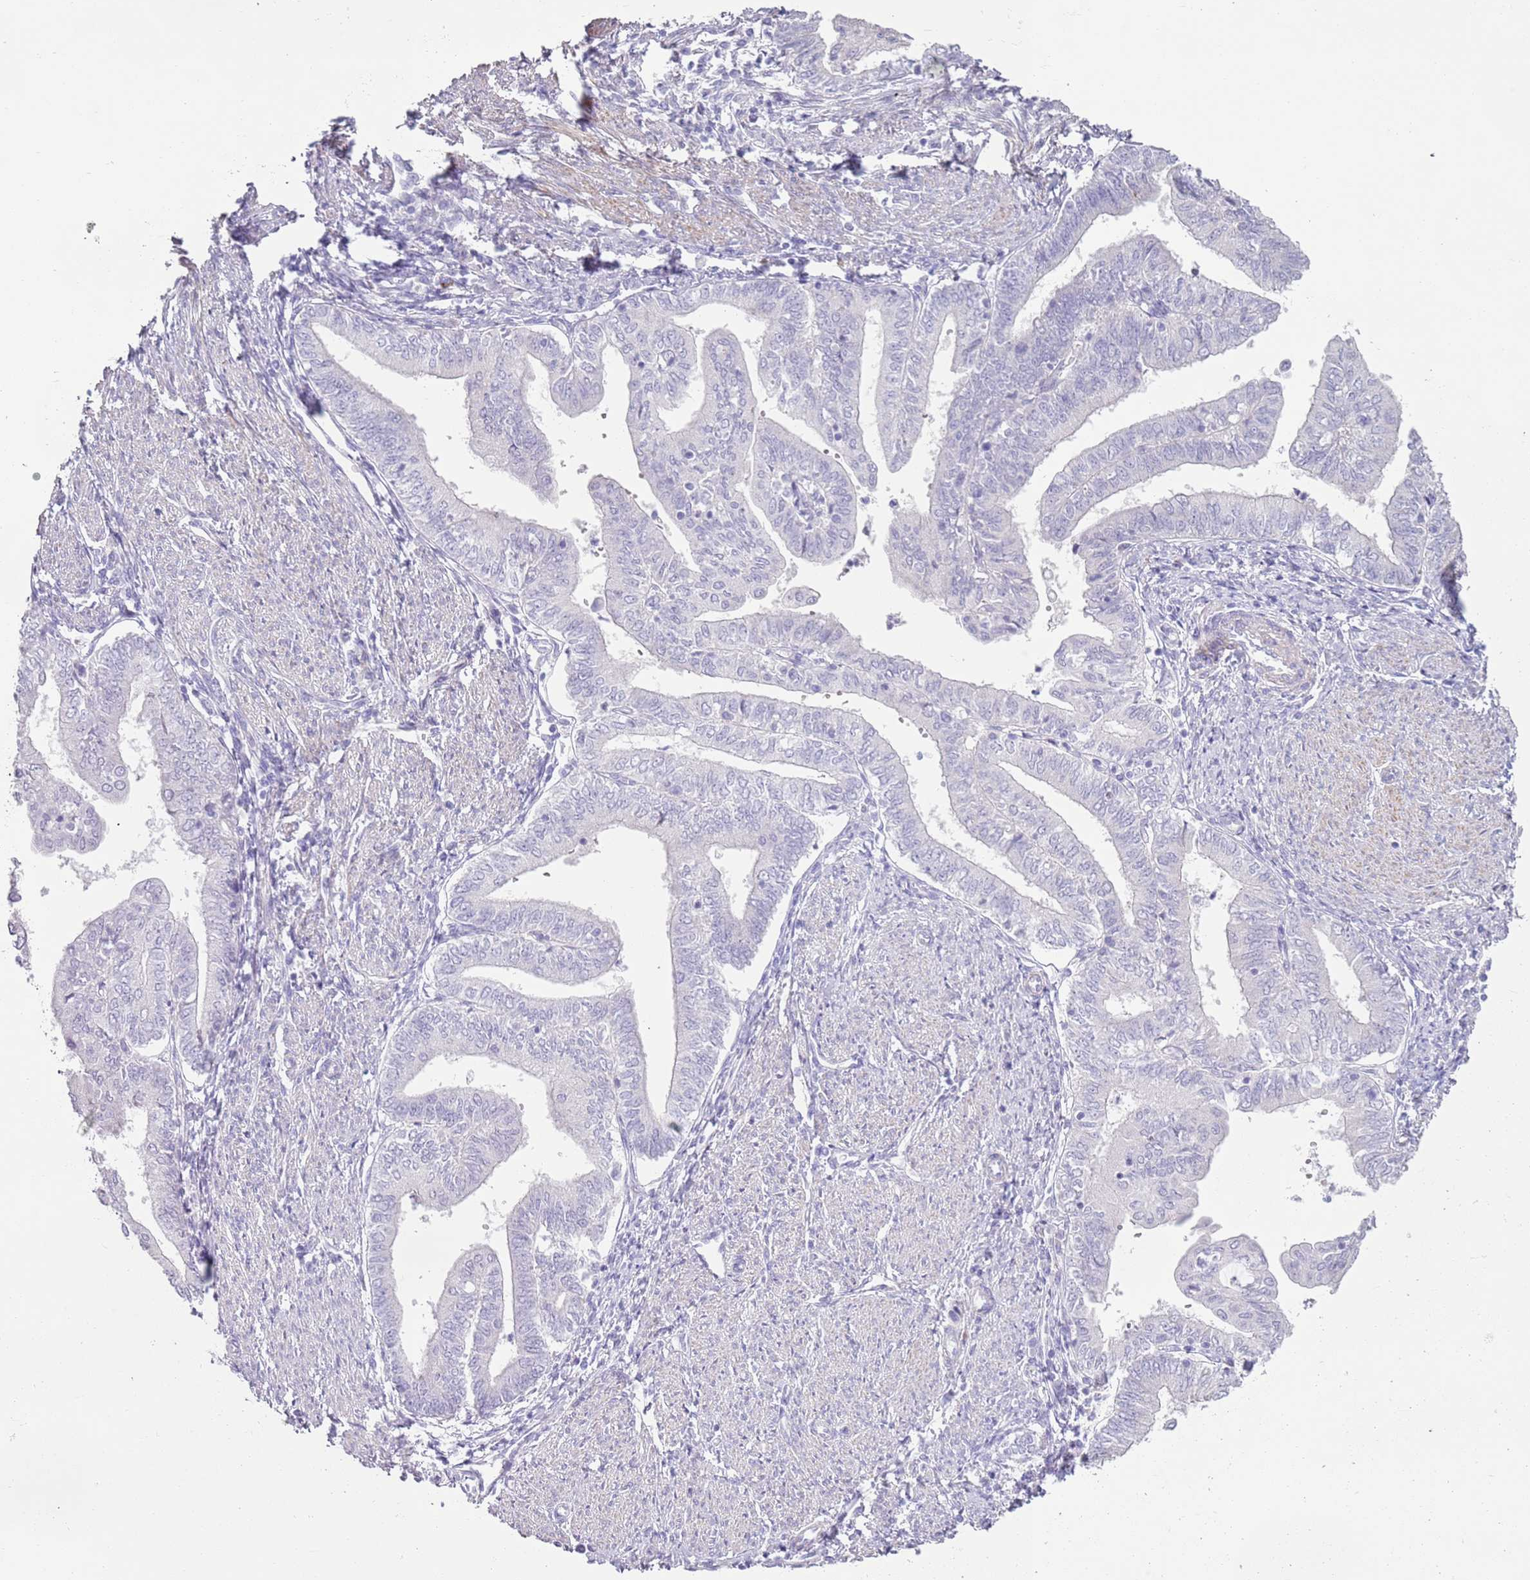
{"staining": {"intensity": "negative", "quantity": "none", "location": "none"}, "tissue": "endometrial cancer", "cell_type": "Tumor cells", "image_type": "cancer", "snomed": [{"axis": "morphology", "description": "Adenocarcinoma, NOS"}, {"axis": "topography", "description": "Endometrium"}], "caption": "This is a image of IHC staining of endometrial adenocarcinoma, which shows no expression in tumor cells. (DAB (3,3'-diaminobenzidine) IHC visualized using brightfield microscopy, high magnification).", "gene": "ZNF239", "patient": {"sex": "female", "age": 66}}